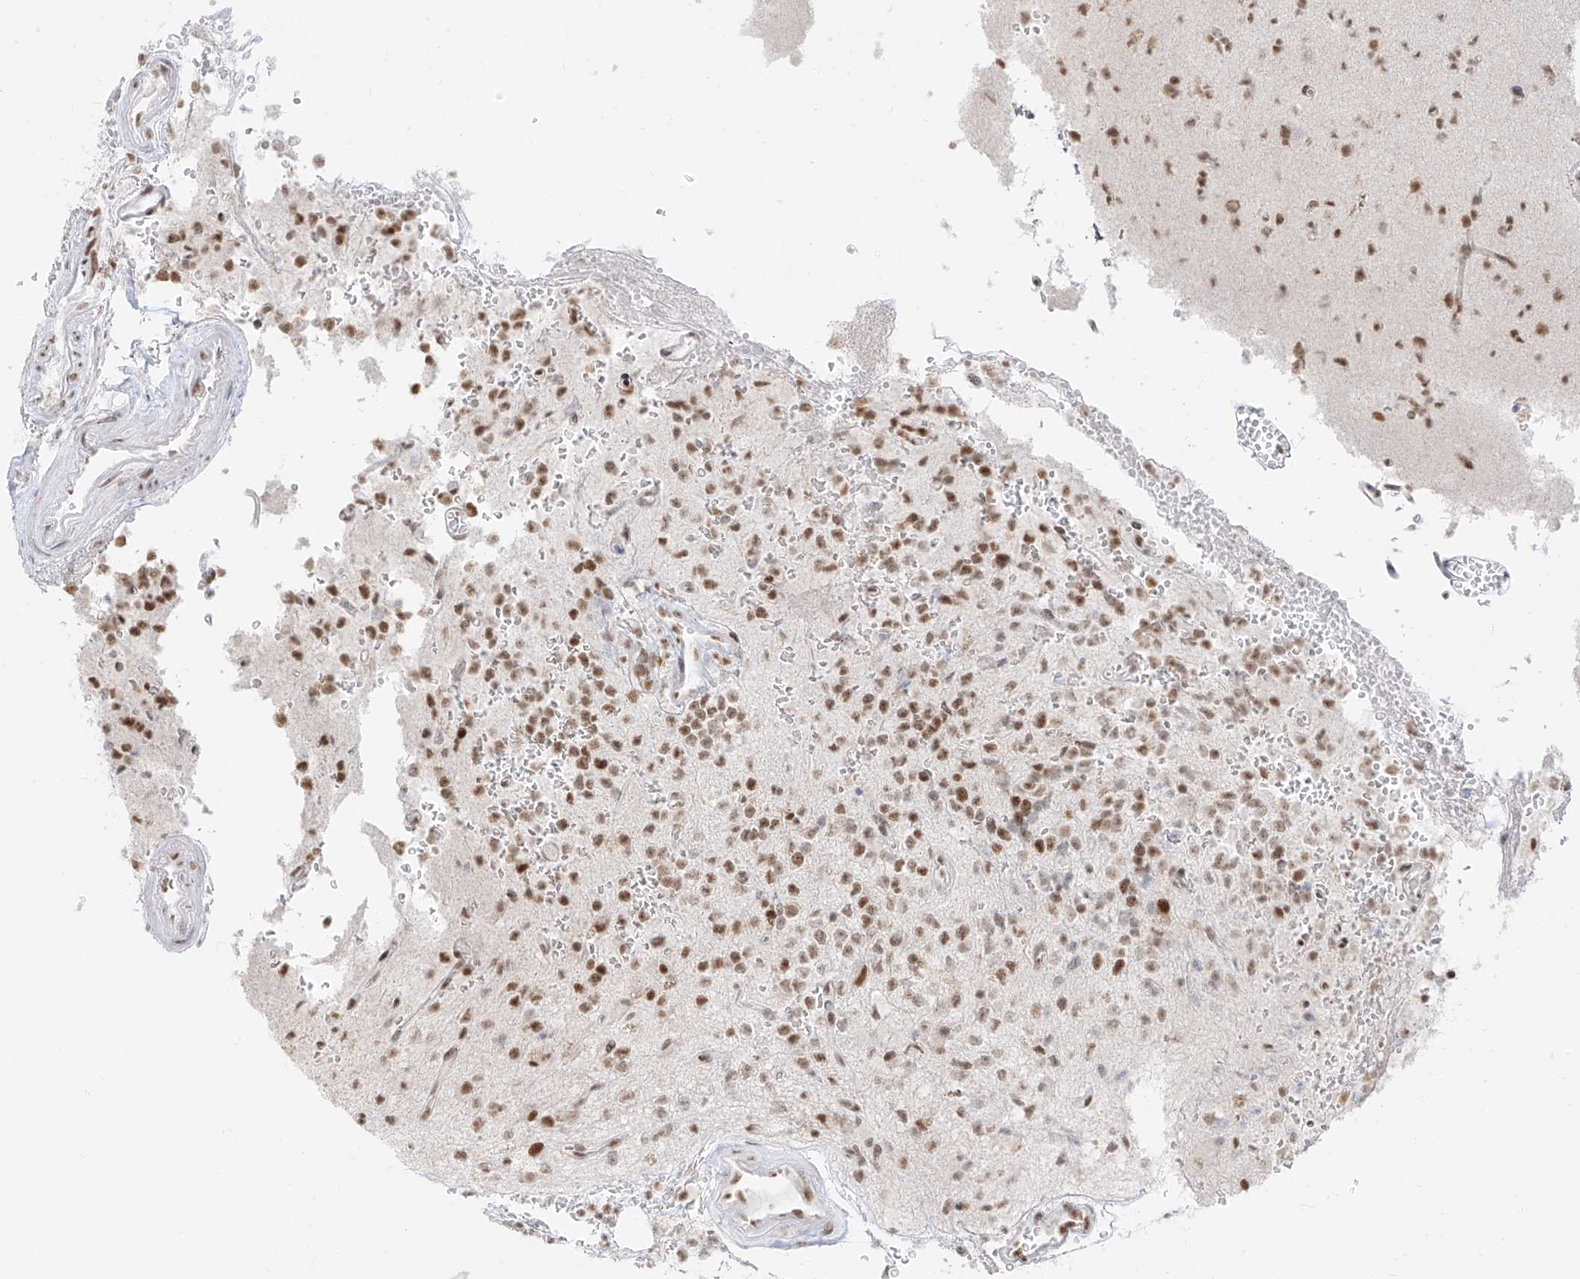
{"staining": {"intensity": "moderate", "quantity": "25%-75%", "location": "nuclear"}, "tissue": "glioma", "cell_type": "Tumor cells", "image_type": "cancer", "snomed": [{"axis": "morphology", "description": "Glioma, malignant, High grade"}, {"axis": "topography", "description": "Brain"}], "caption": "Glioma tissue exhibits moderate nuclear expression in about 25%-75% of tumor cells, visualized by immunohistochemistry. (Brightfield microscopy of DAB IHC at high magnification).", "gene": "SUPT5H", "patient": {"sex": "female", "age": 62}}